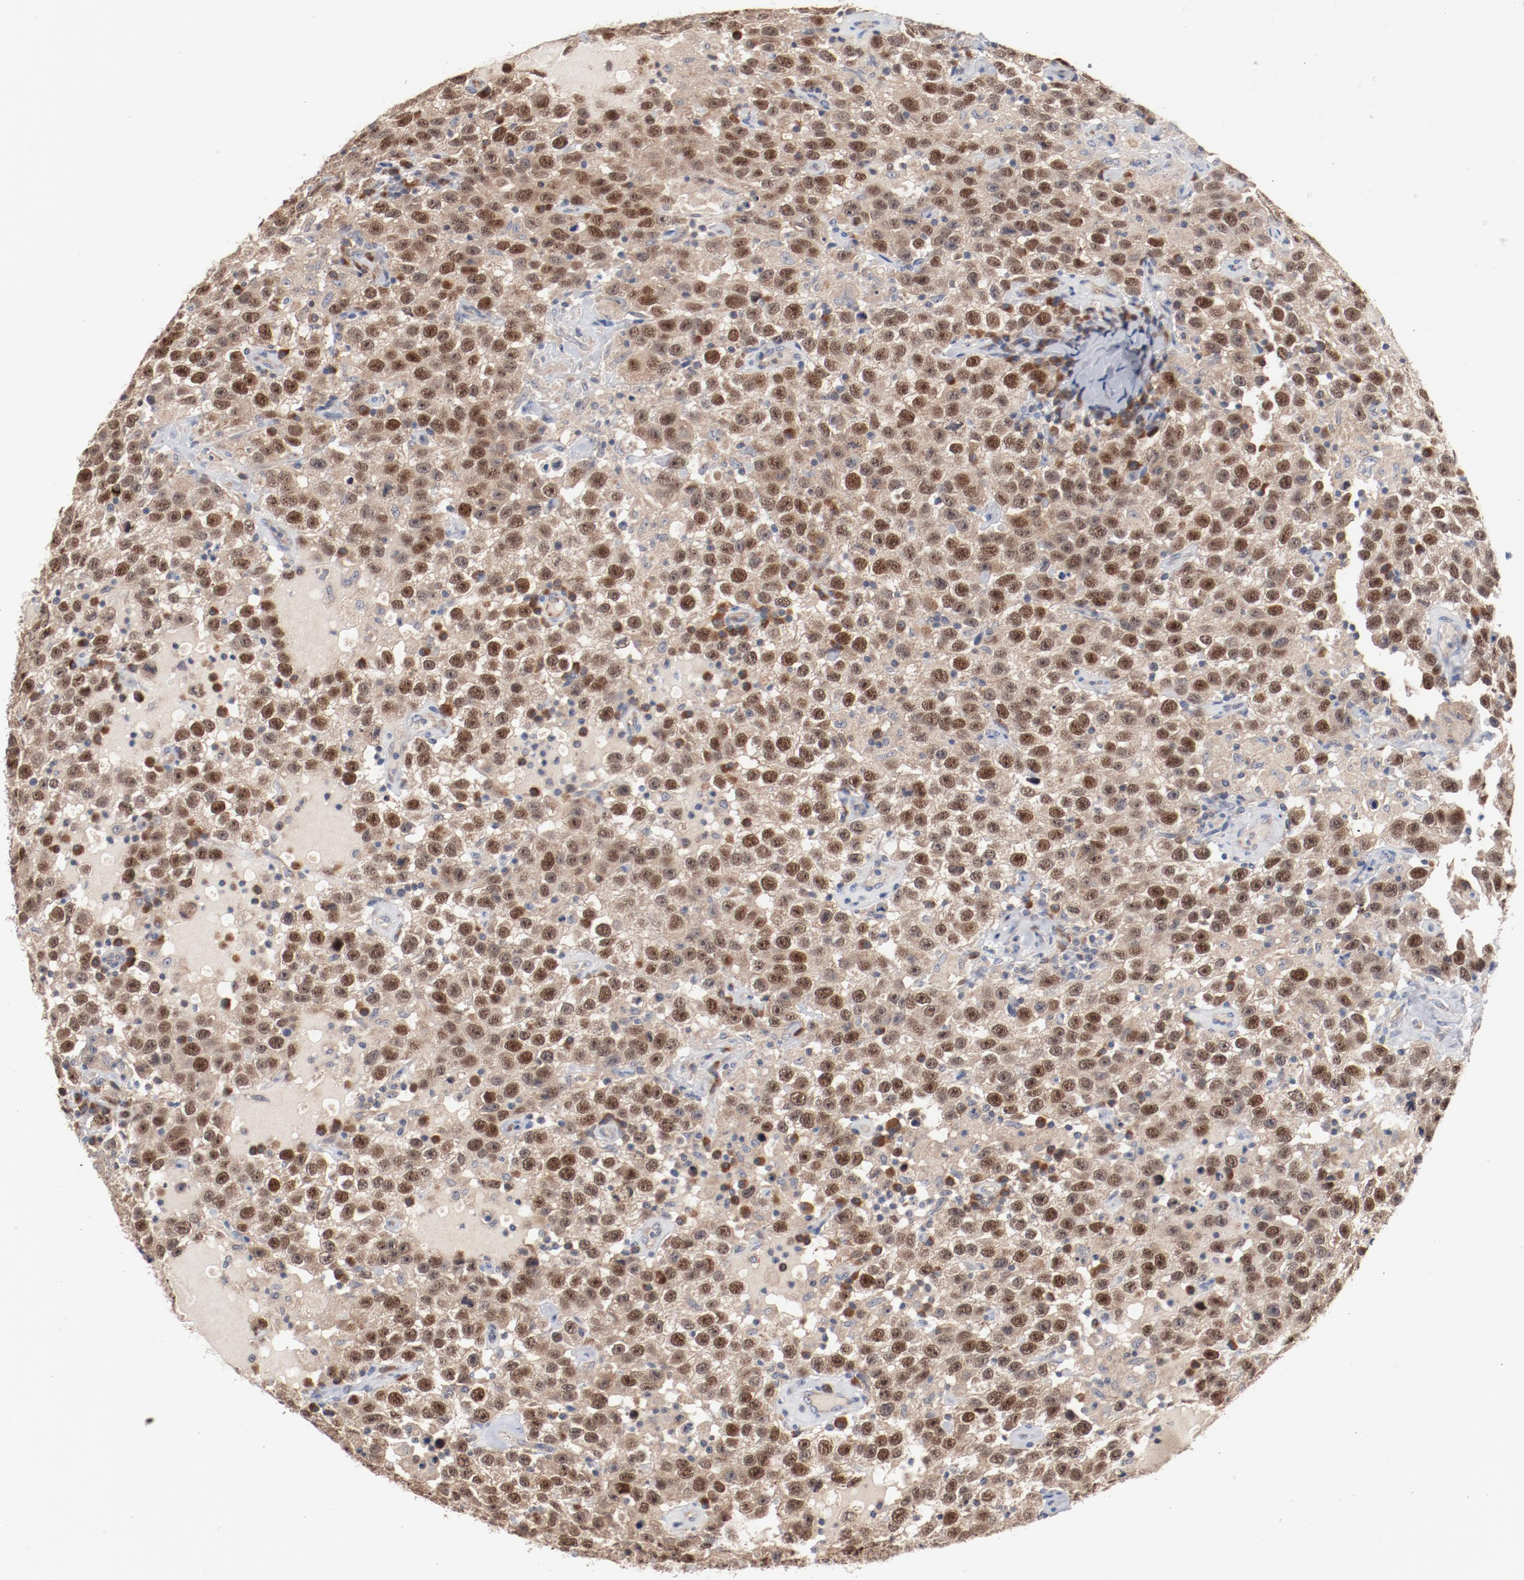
{"staining": {"intensity": "strong", "quantity": ">75%", "location": "cytoplasmic/membranous,nuclear"}, "tissue": "testis cancer", "cell_type": "Tumor cells", "image_type": "cancer", "snomed": [{"axis": "morphology", "description": "Seminoma, NOS"}, {"axis": "topography", "description": "Testis"}], "caption": "Immunohistochemical staining of testis cancer exhibits high levels of strong cytoplasmic/membranous and nuclear expression in approximately >75% of tumor cells. Immunohistochemistry (ihc) stains the protein of interest in brown and the nuclei are stained blue.", "gene": "RNASE11", "patient": {"sex": "male", "age": 41}}